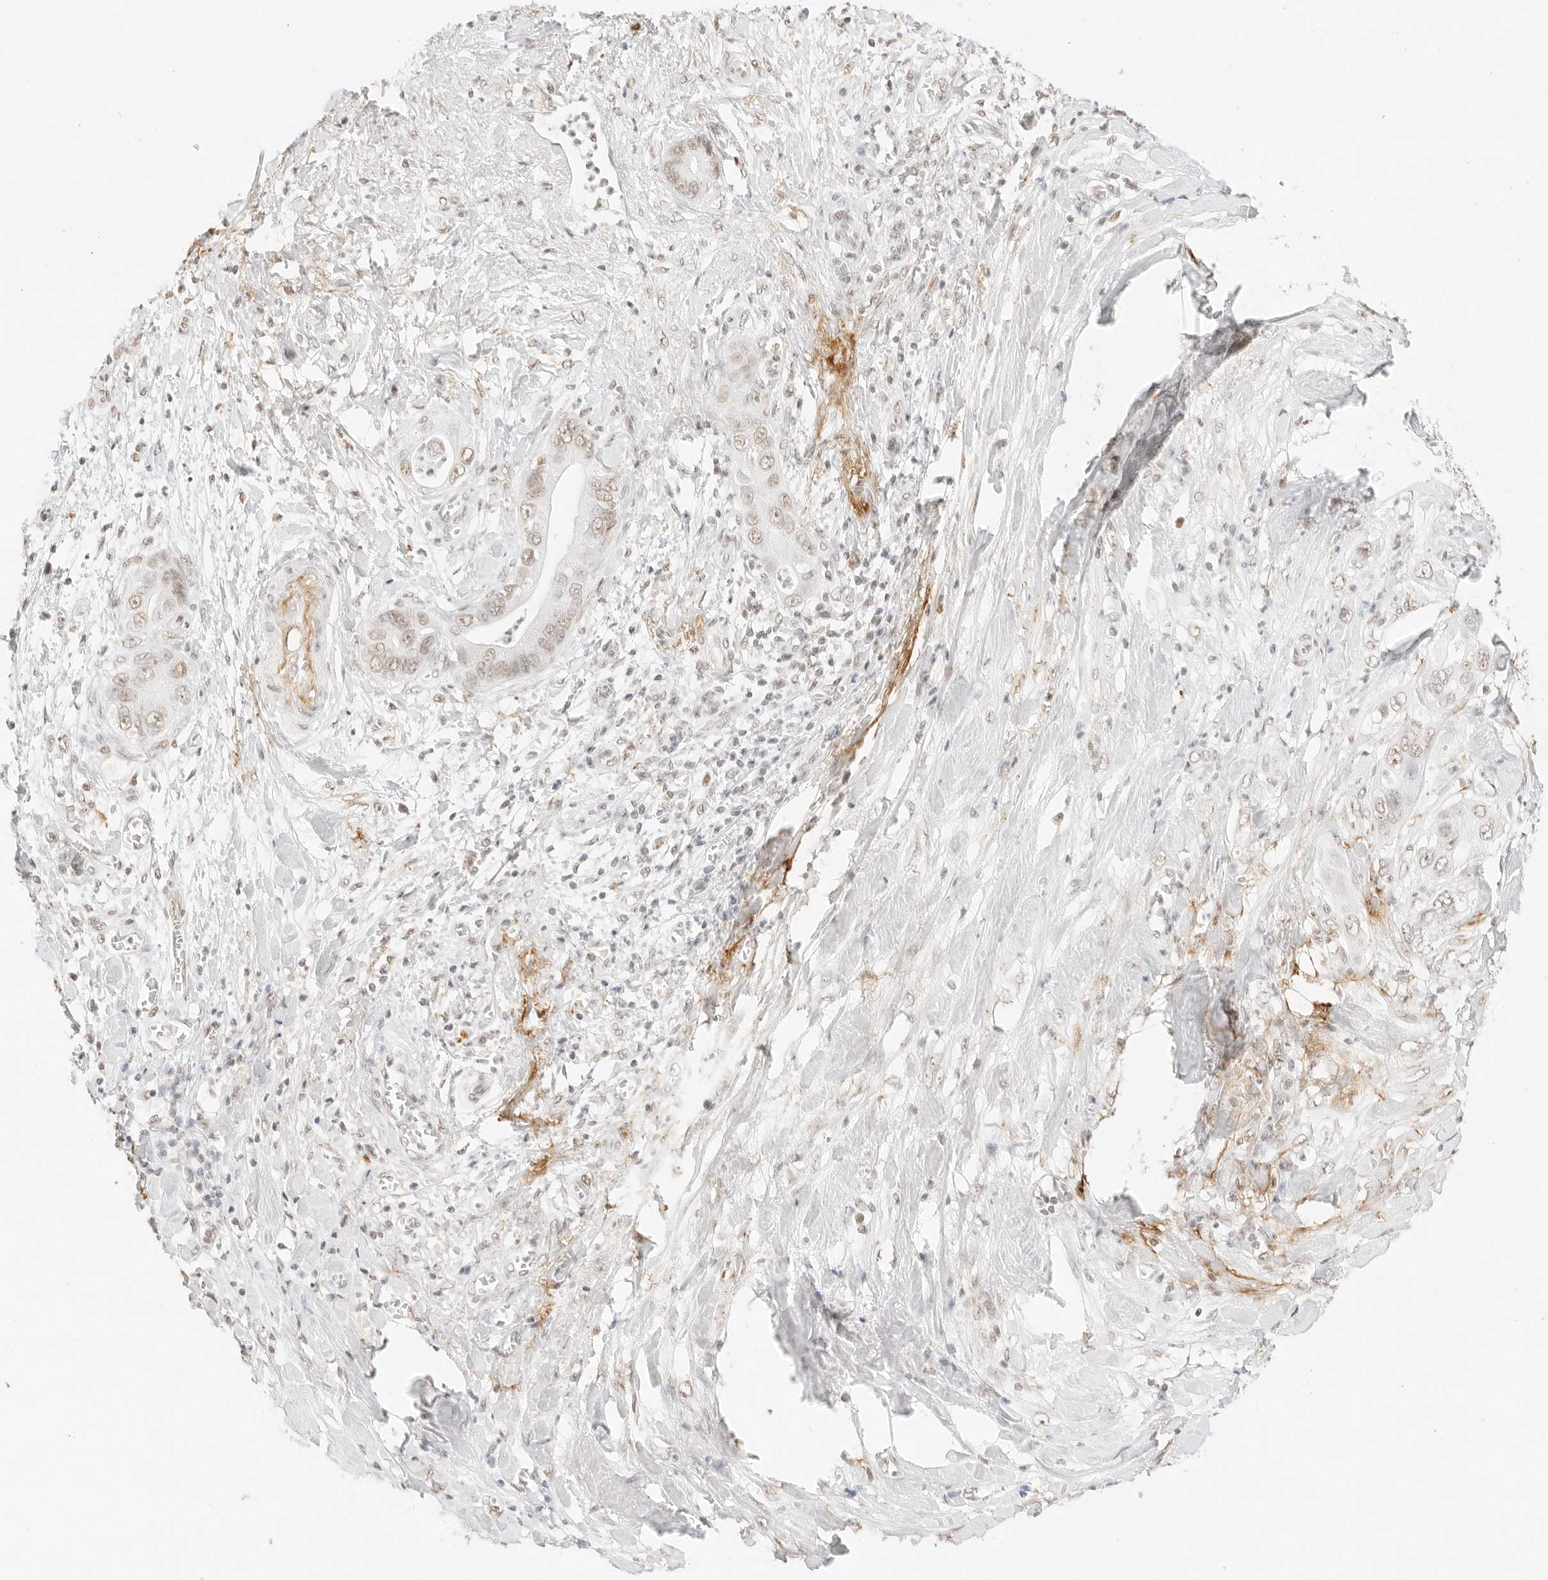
{"staining": {"intensity": "weak", "quantity": "25%-75%", "location": "nuclear"}, "tissue": "pancreatic cancer", "cell_type": "Tumor cells", "image_type": "cancer", "snomed": [{"axis": "morphology", "description": "Adenocarcinoma, NOS"}, {"axis": "topography", "description": "Pancreas"}], "caption": "This is an image of immunohistochemistry (IHC) staining of adenocarcinoma (pancreatic), which shows weak staining in the nuclear of tumor cells.", "gene": "FBLN5", "patient": {"sex": "female", "age": 78}}